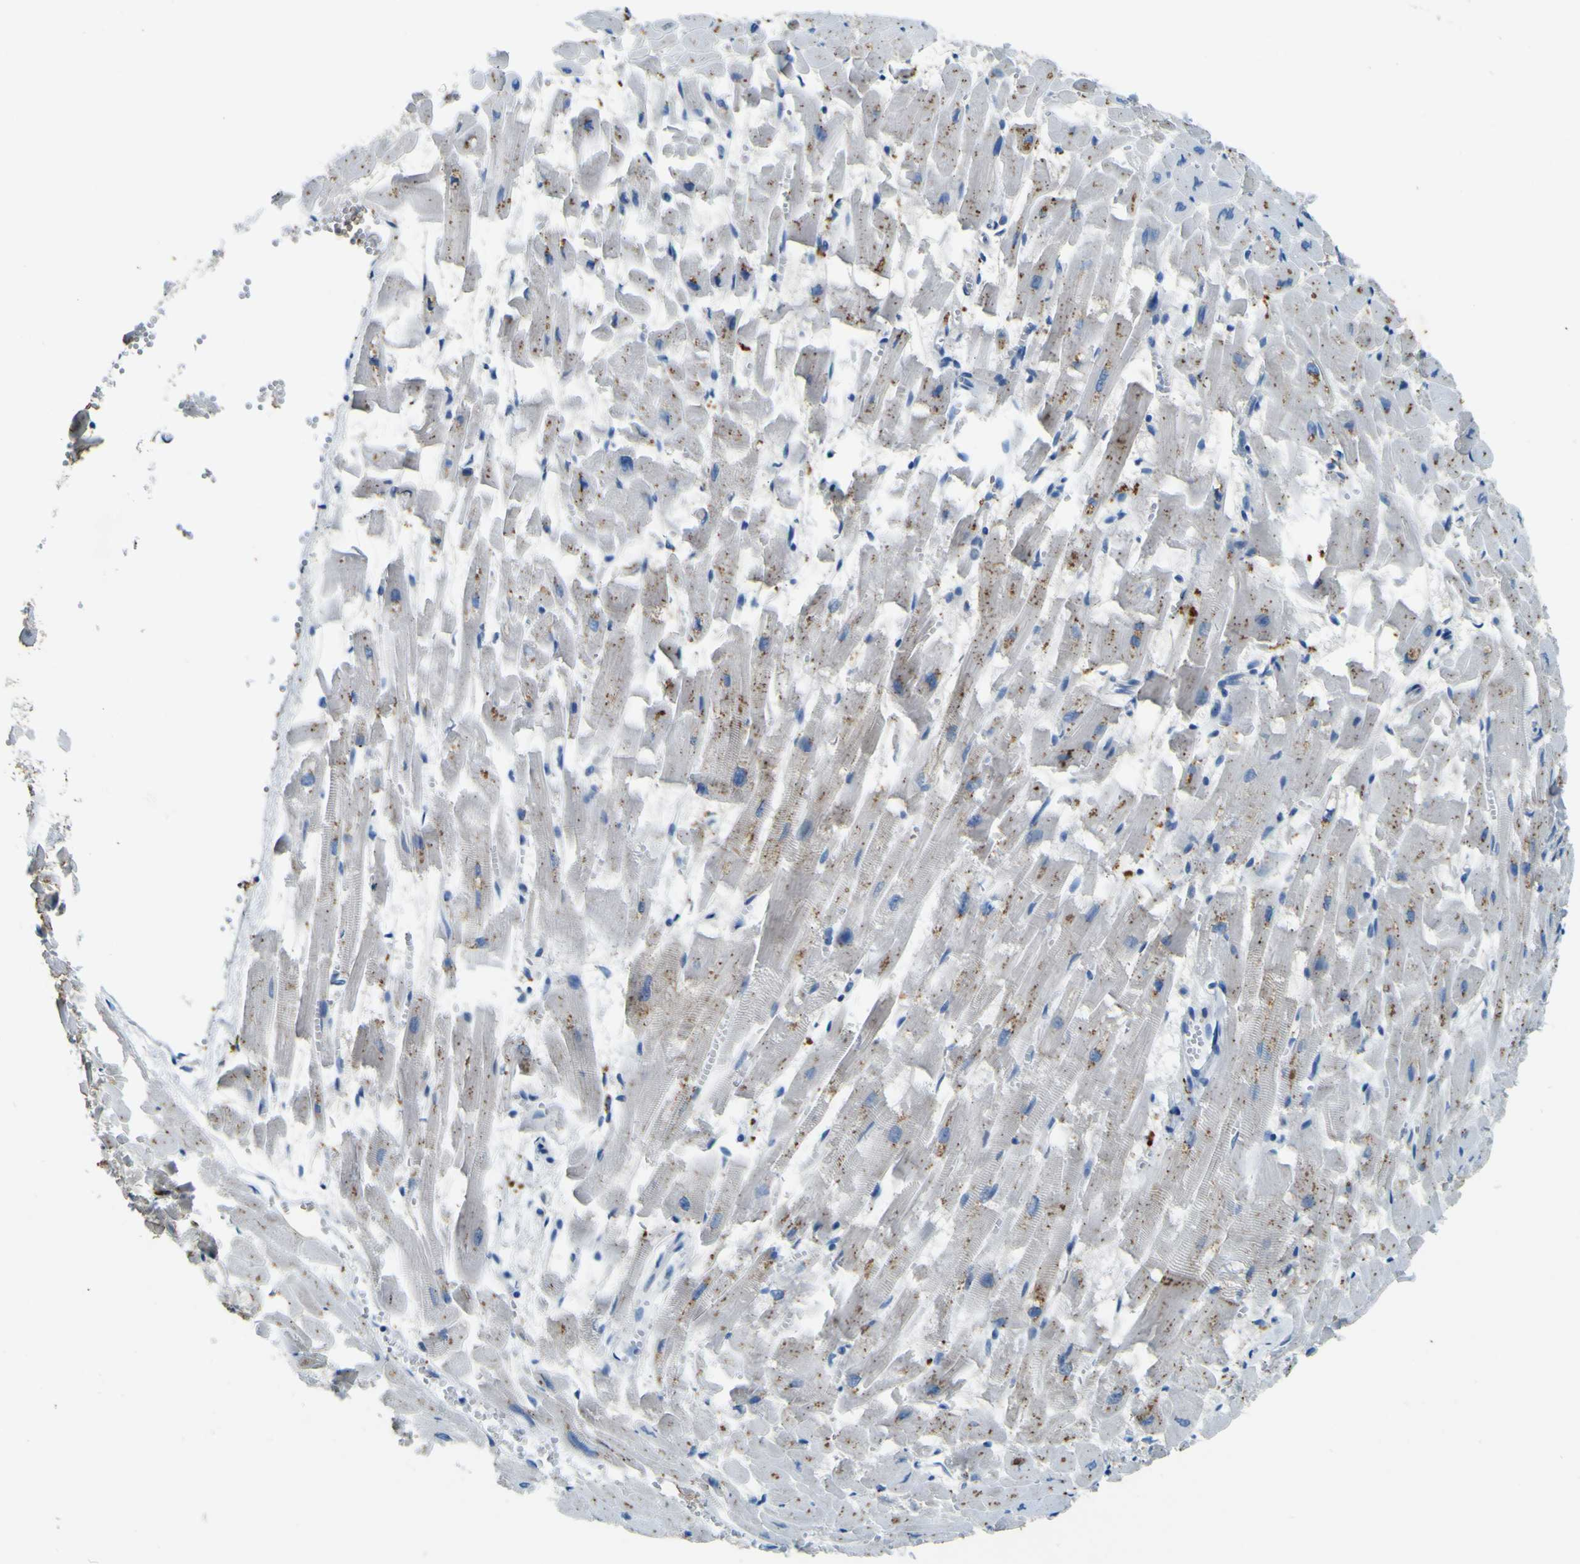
{"staining": {"intensity": "moderate", "quantity": "<25%", "location": "cytoplasmic/membranous"}, "tissue": "heart muscle", "cell_type": "Cardiomyocytes", "image_type": "normal", "snomed": [{"axis": "morphology", "description": "Normal tissue, NOS"}, {"axis": "topography", "description": "Heart"}], "caption": "Immunohistochemical staining of unremarkable heart muscle exhibits moderate cytoplasmic/membranous protein expression in approximately <25% of cardiomyocytes.", "gene": "PDE9A", "patient": {"sex": "female", "age": 19}}